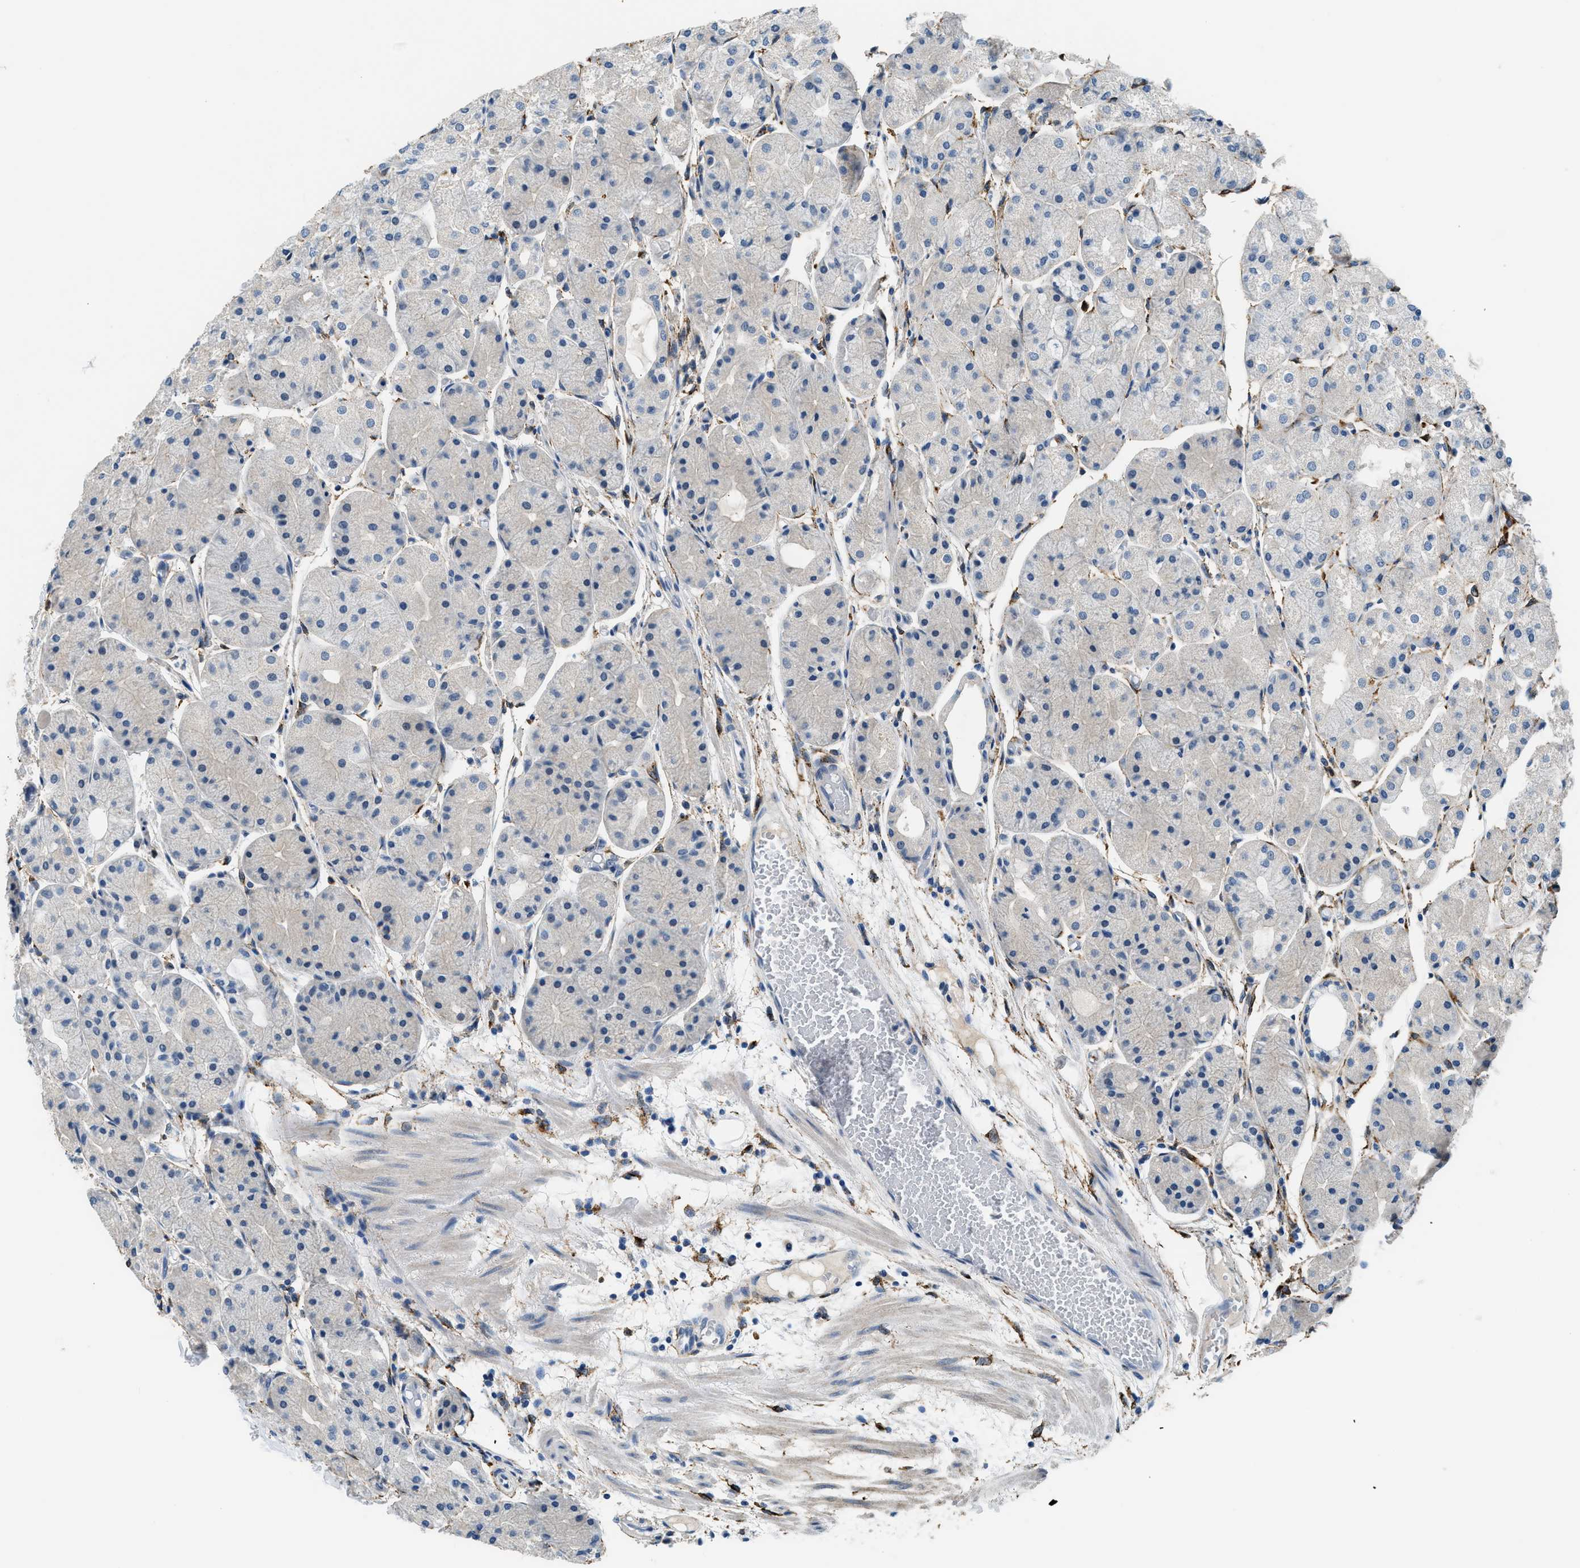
{"staining": {"intensity": "weak", "quantity": "<25%", "location": "cytoplasmic/membranous"}, "tissue": "stomach", "cell_type": "Glandular cells", "image_type": "normal", "snomed": [{"axis": "morphology", "description": "Normal tissue, NOS"}, {"axis": "topography", "description": "Stomach, upper"}], "caption": "DAB (3,3'-diaminobenzidine) immunohistochemical staining of benign human stomach displays no significant positivity in glandular cells. The staining is performed using DAB (3,3'-diaminobenzidine) brown chromogen with nuclei counter-stained in using hematoxylin.", "gene": "LRP1", "patient": {"sex": "male", "age": 72}}